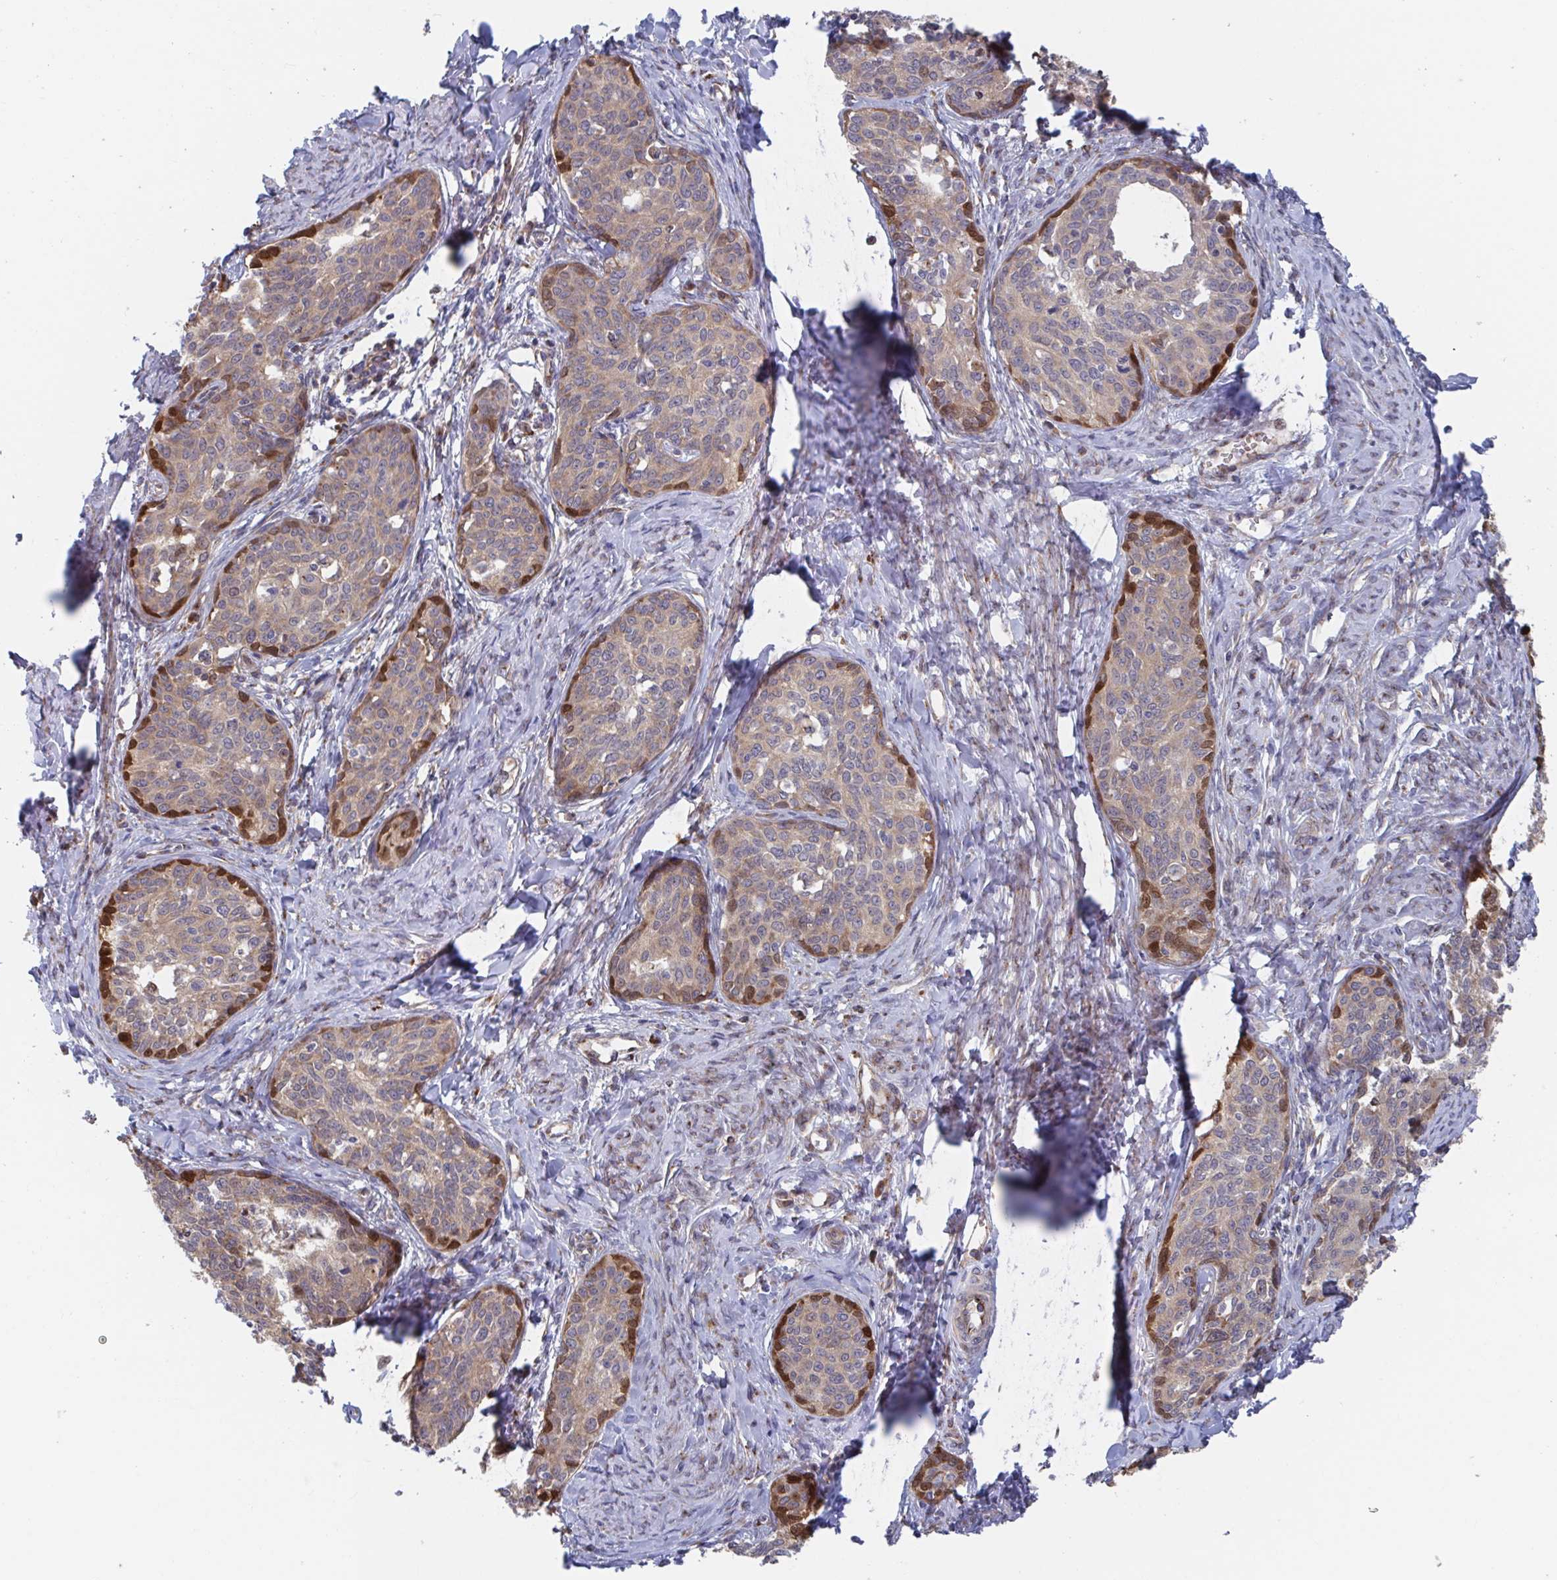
{"staining": {"intensity": "strong", "quantity": "<25%", "location": "cytoplasmic/membranous"}, "tissue": "cervical cancer", "cell_type": "Tumor cells", "image_type": "cancer", "snomed": [{"axis": "morphology", "description": "Squamous cell carcinoma, NOS"}, {"axis": "morphology", "description": "Adenocarcinoma, NOS"}, {"axis": "topography", "description": "Cervix"}], "caption": "Brown immunohistochemical staining in cervical adenocarcinoma reveals strong cytoplasmic/membranous positivity in approximately <25% of tumor cells. Nuclei are stained in blue.", "gene": "FJX1", "patient": {"sex": "female", "age": 52}}